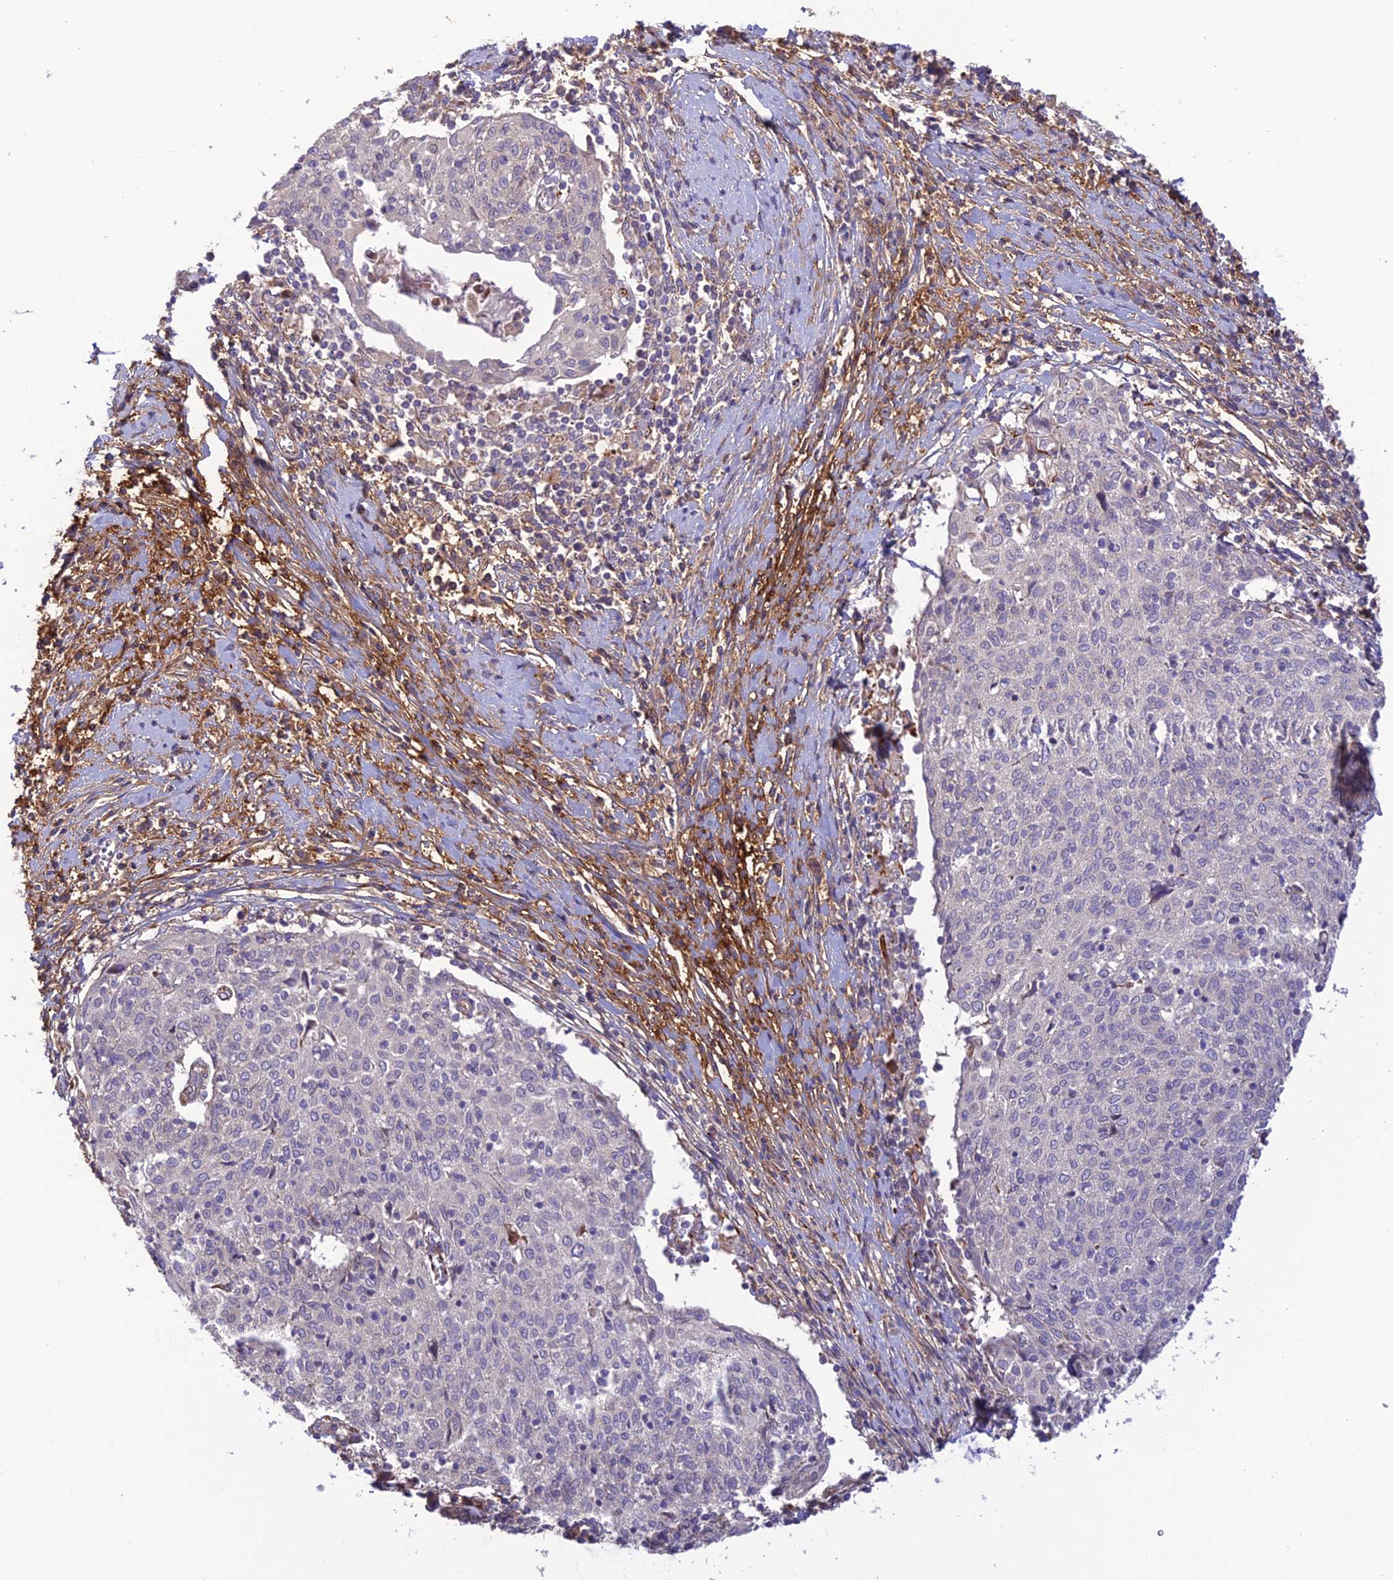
{"staining": {"intensity": "negative", "quantity": "none", "location": "none"}, "tissue": "cervical cancer", "cell_type": "Tumor cells", "image_type": "cancer", "snomed": [{"axis": "morphology", "description": "Squamous cell carcinoma, NOS"}, {"axis": "topography", "description": "Cervix"}], "caption": "Histopathology image shows no protein expression in tumor cells of cervical cancer tissue.", "gene": "ST8SIA5", "patient": {"sex": "female", "age": 52}}